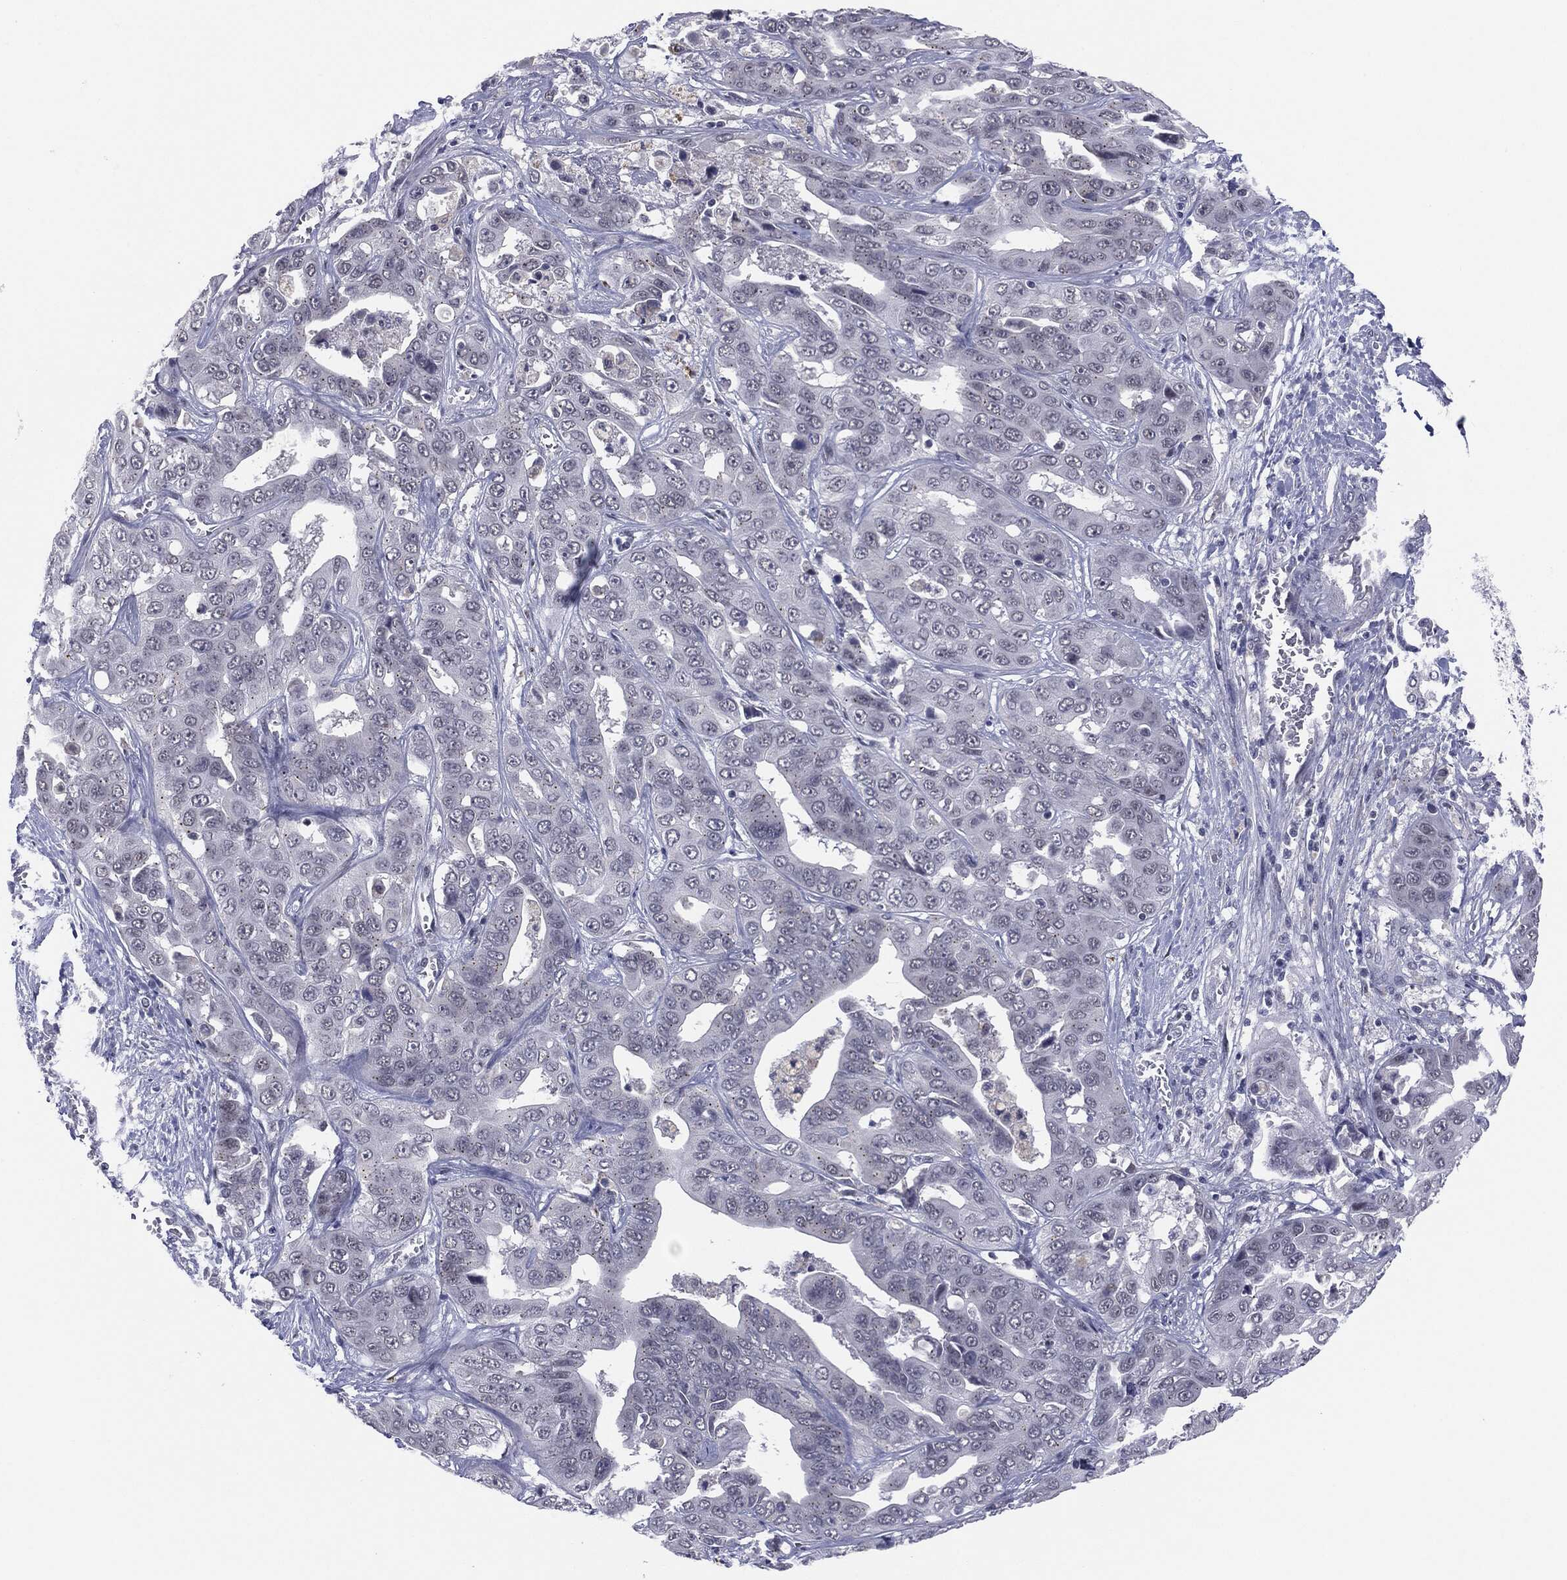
{"staining": {"intensity": "negative", "quantity": "none", "location": "none"}, "tissue": "liver cancer", "cell_type": "Tumor cells", "image_type": "cancer", "snomed": [{"axis": "morphology", "description": "Cholangiocarcinoma"}, {"axis": "topography", "description": "Liver"}], "caption": "Immunohistochemistry (IHC) of cholangiocarcinoma (liver) reveals no staining in tumor cells.", "gene": "SLC5A5", "patient": {"sex": "female", "age": 52}}